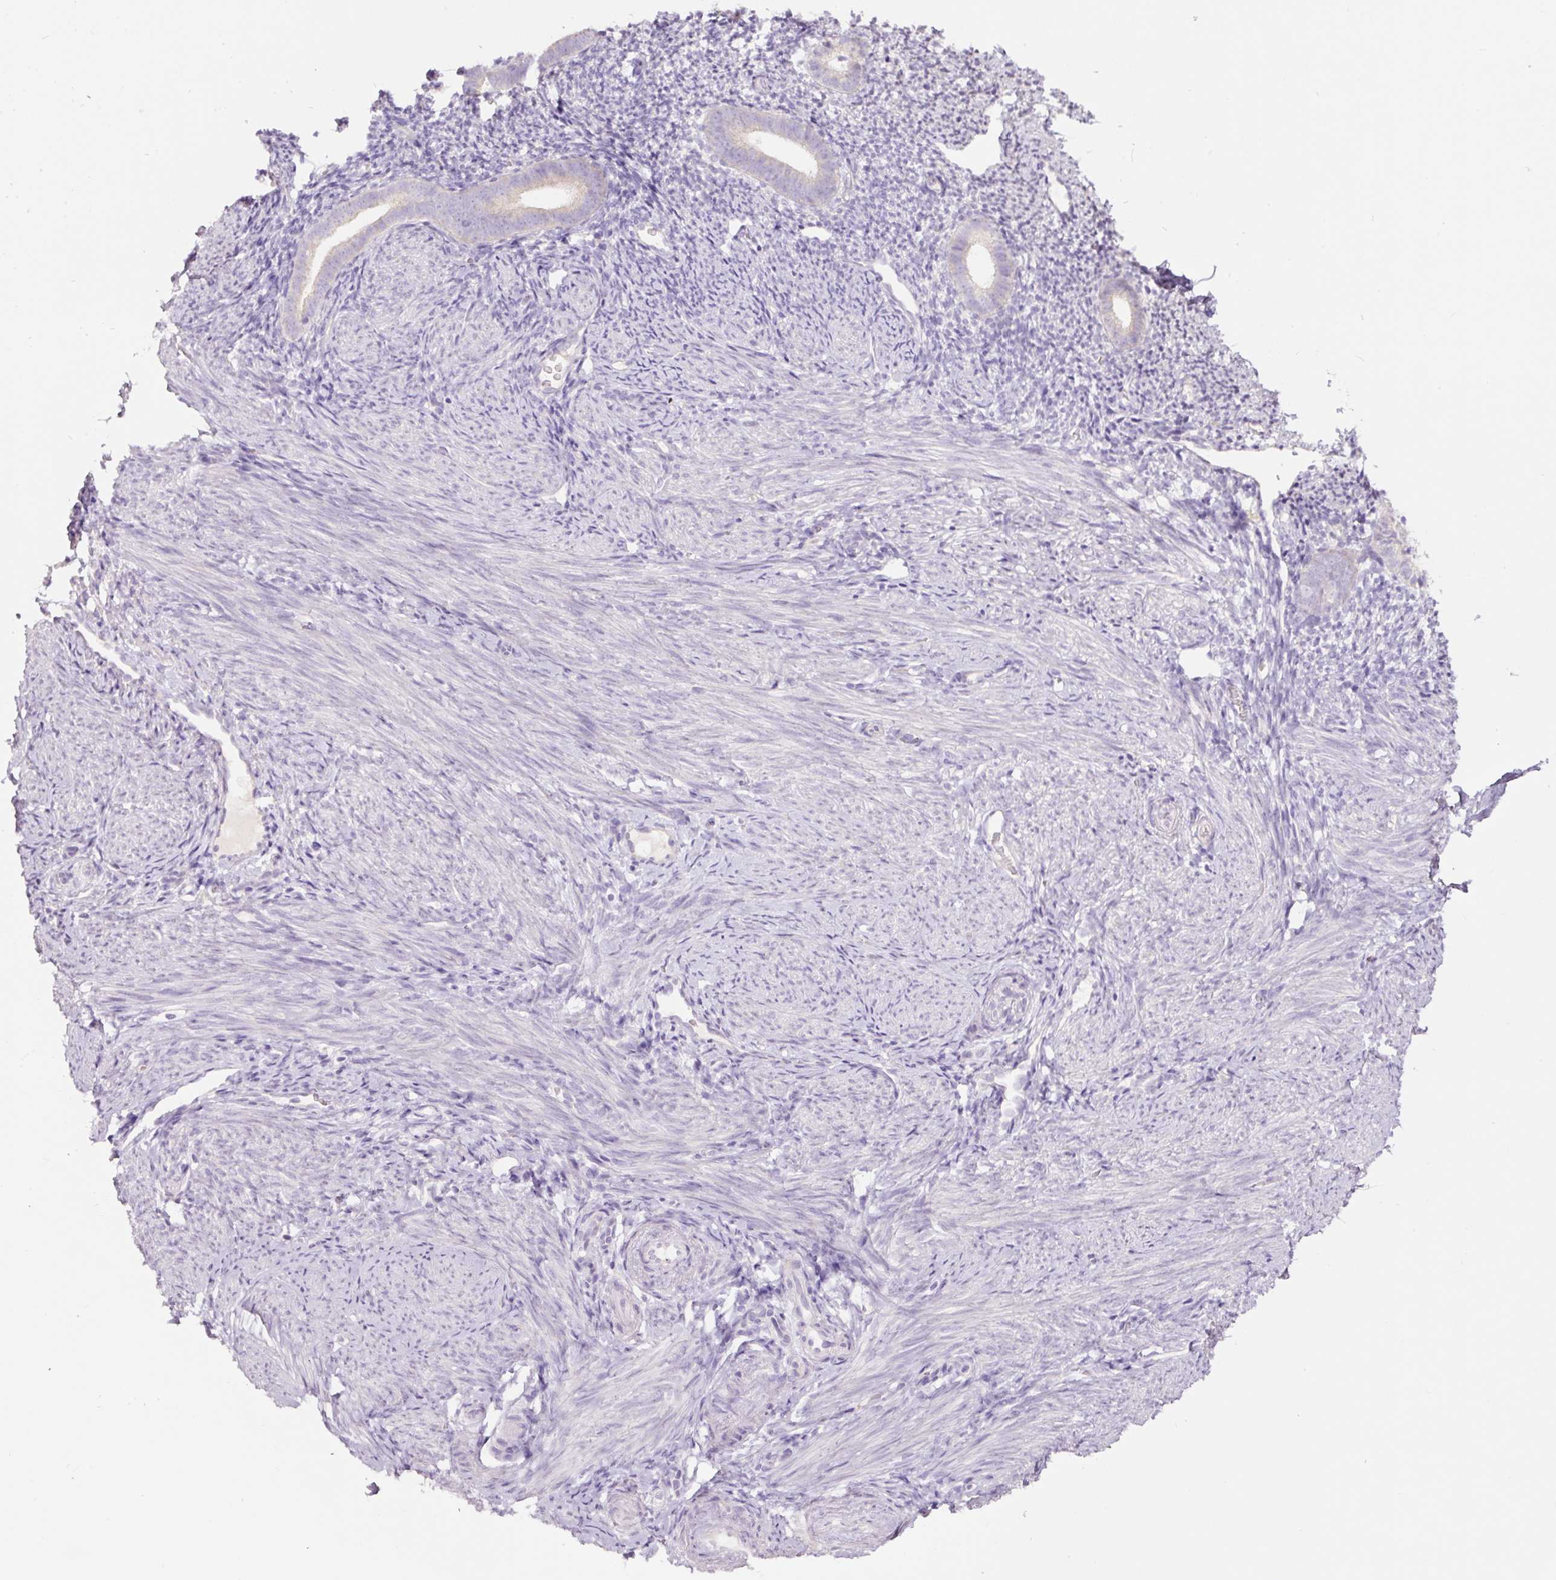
{"staining": {"intensity": "negative", "quantity": "none", "location": "none"}, "tissue": "endometrium", "cell_type": "Cells in endometrial stroma", "image_type": "normal", "snomed": [{"axis": "morphology", "description": "Normal tissue, NOS"}, {"axis": "topography", "description": "Endometrium"}], "caption": "The histopathology image exhibits no staining of cells in endometrial stroma in normal endometrium. (Immunohistochemistry, brightfield microscopy, high magnification).", "gene": "RSPO2", "patient": {"sex": "female", "age": 39}}